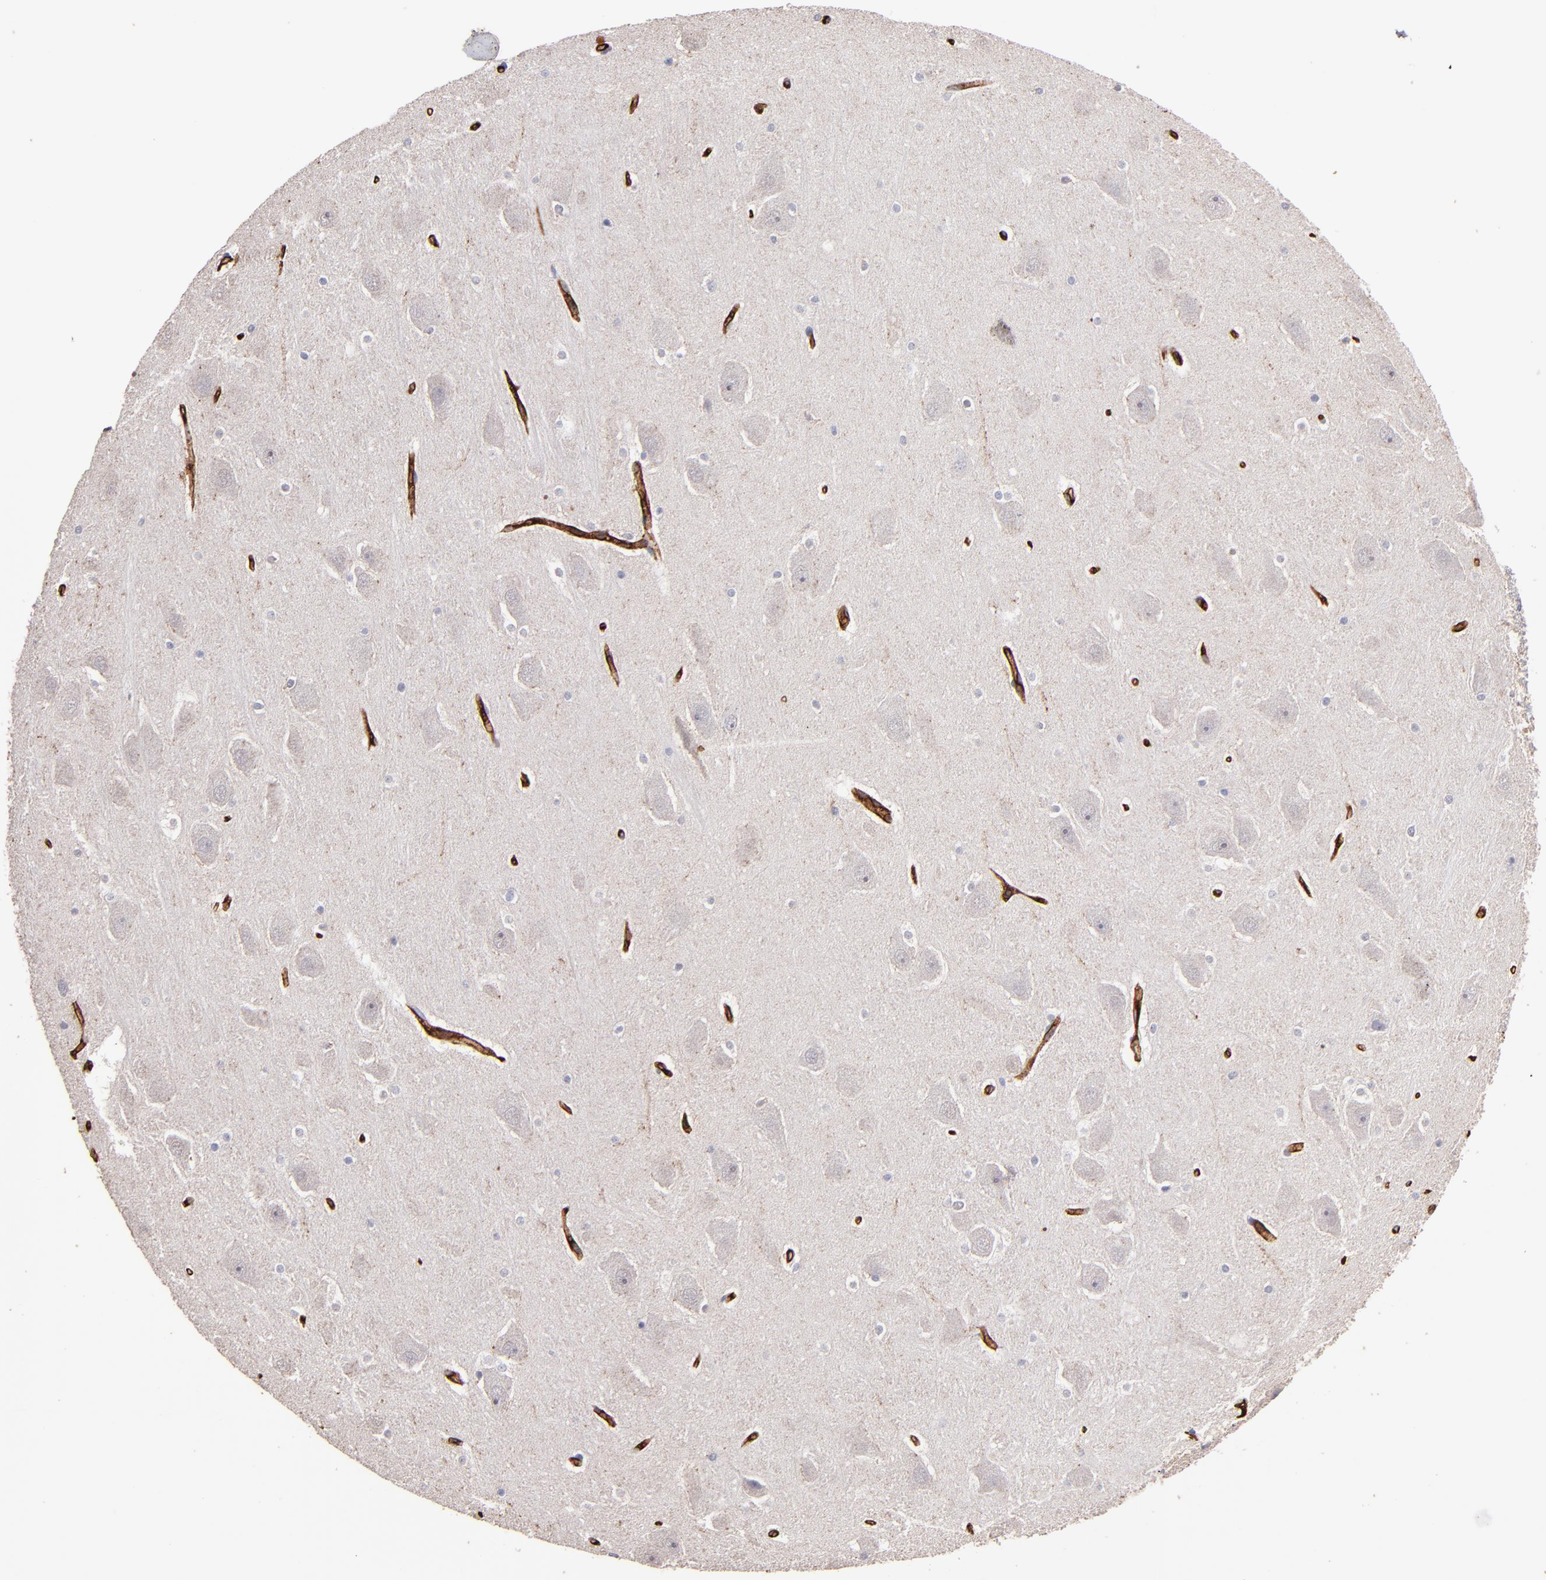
{"staining": {"intensity": "negative", "quantity": "none", "location": "none"}, "tissue": "hippocampus", "cell_type": "Glial cells", "image_type": "normal", "snomed": [{"axis": "morphology", "description": "Normal tissue, NOS"}, {"axis": "topography", "description": "Hippocampus"}], "caption": "Immunohistochemistry (IHC) histopathology image of benign hippocampus: hippocampus stained with DAB (3,3'-diaminobenzidine) shows no significant protein positivity in glial cells.", "gene": "CLDN5", "patient": {"sex": "male", "age": 45}}